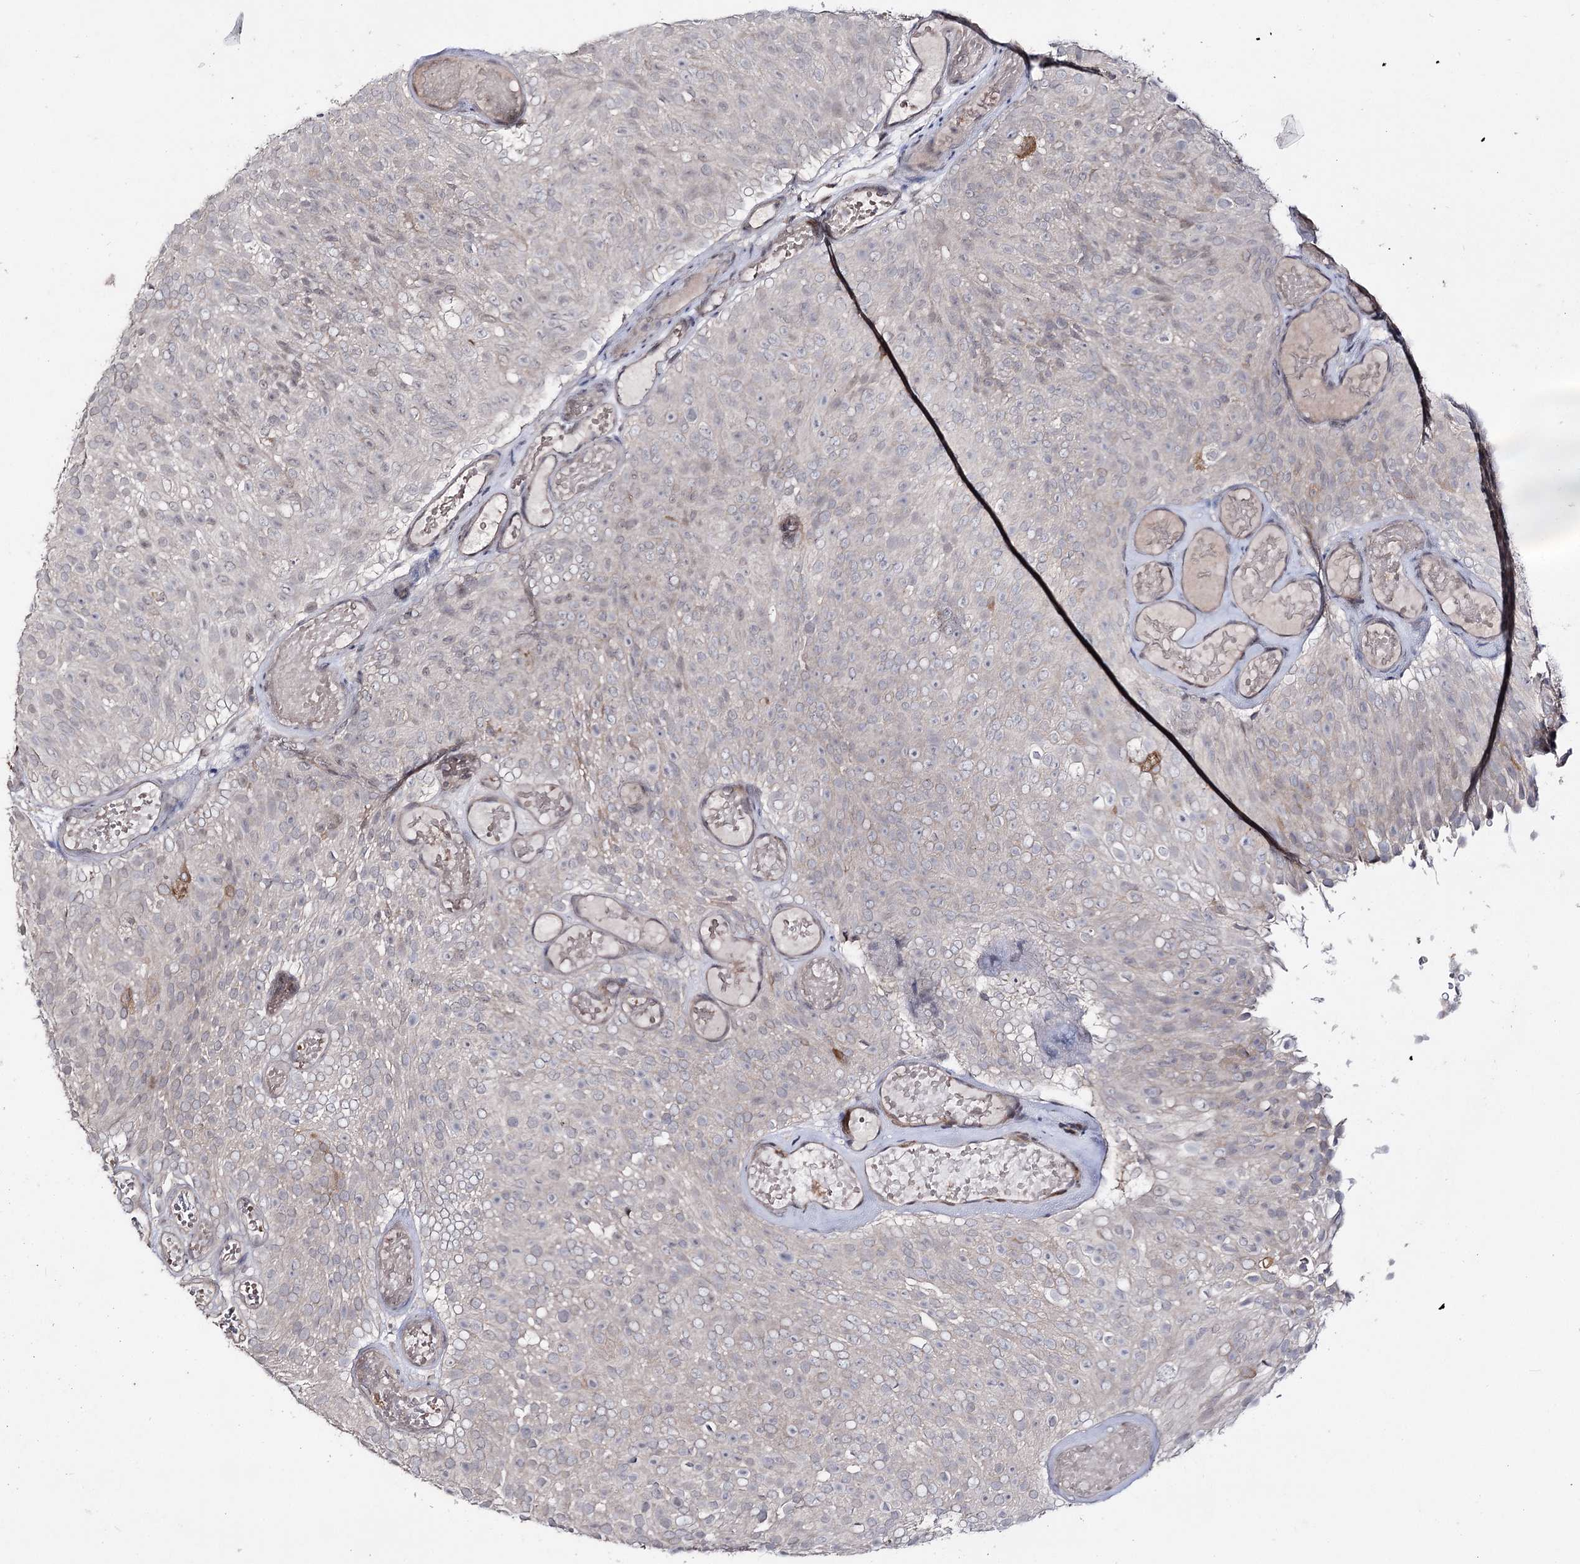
{"staining": {"intensity": "negative", "quantity": "none", "location": "none"}, "tissue": "urothelial cancer", "cell_type": "Tumor cells", "image_type": "cancer", "snomed": [{"axis": "morphology", "description": "Urothelial carcinoma, Low grade"}, {"axis": "topography", "description": "Urinary bladder"}], "caption": "This is an immunohistochemistry (IHC) histopathology image of urothelial carcinoma (low-grade). There is no staining in tumor cells.", "gene": "HSD11B2", "patient": {"sex": "male", "age": 78}}